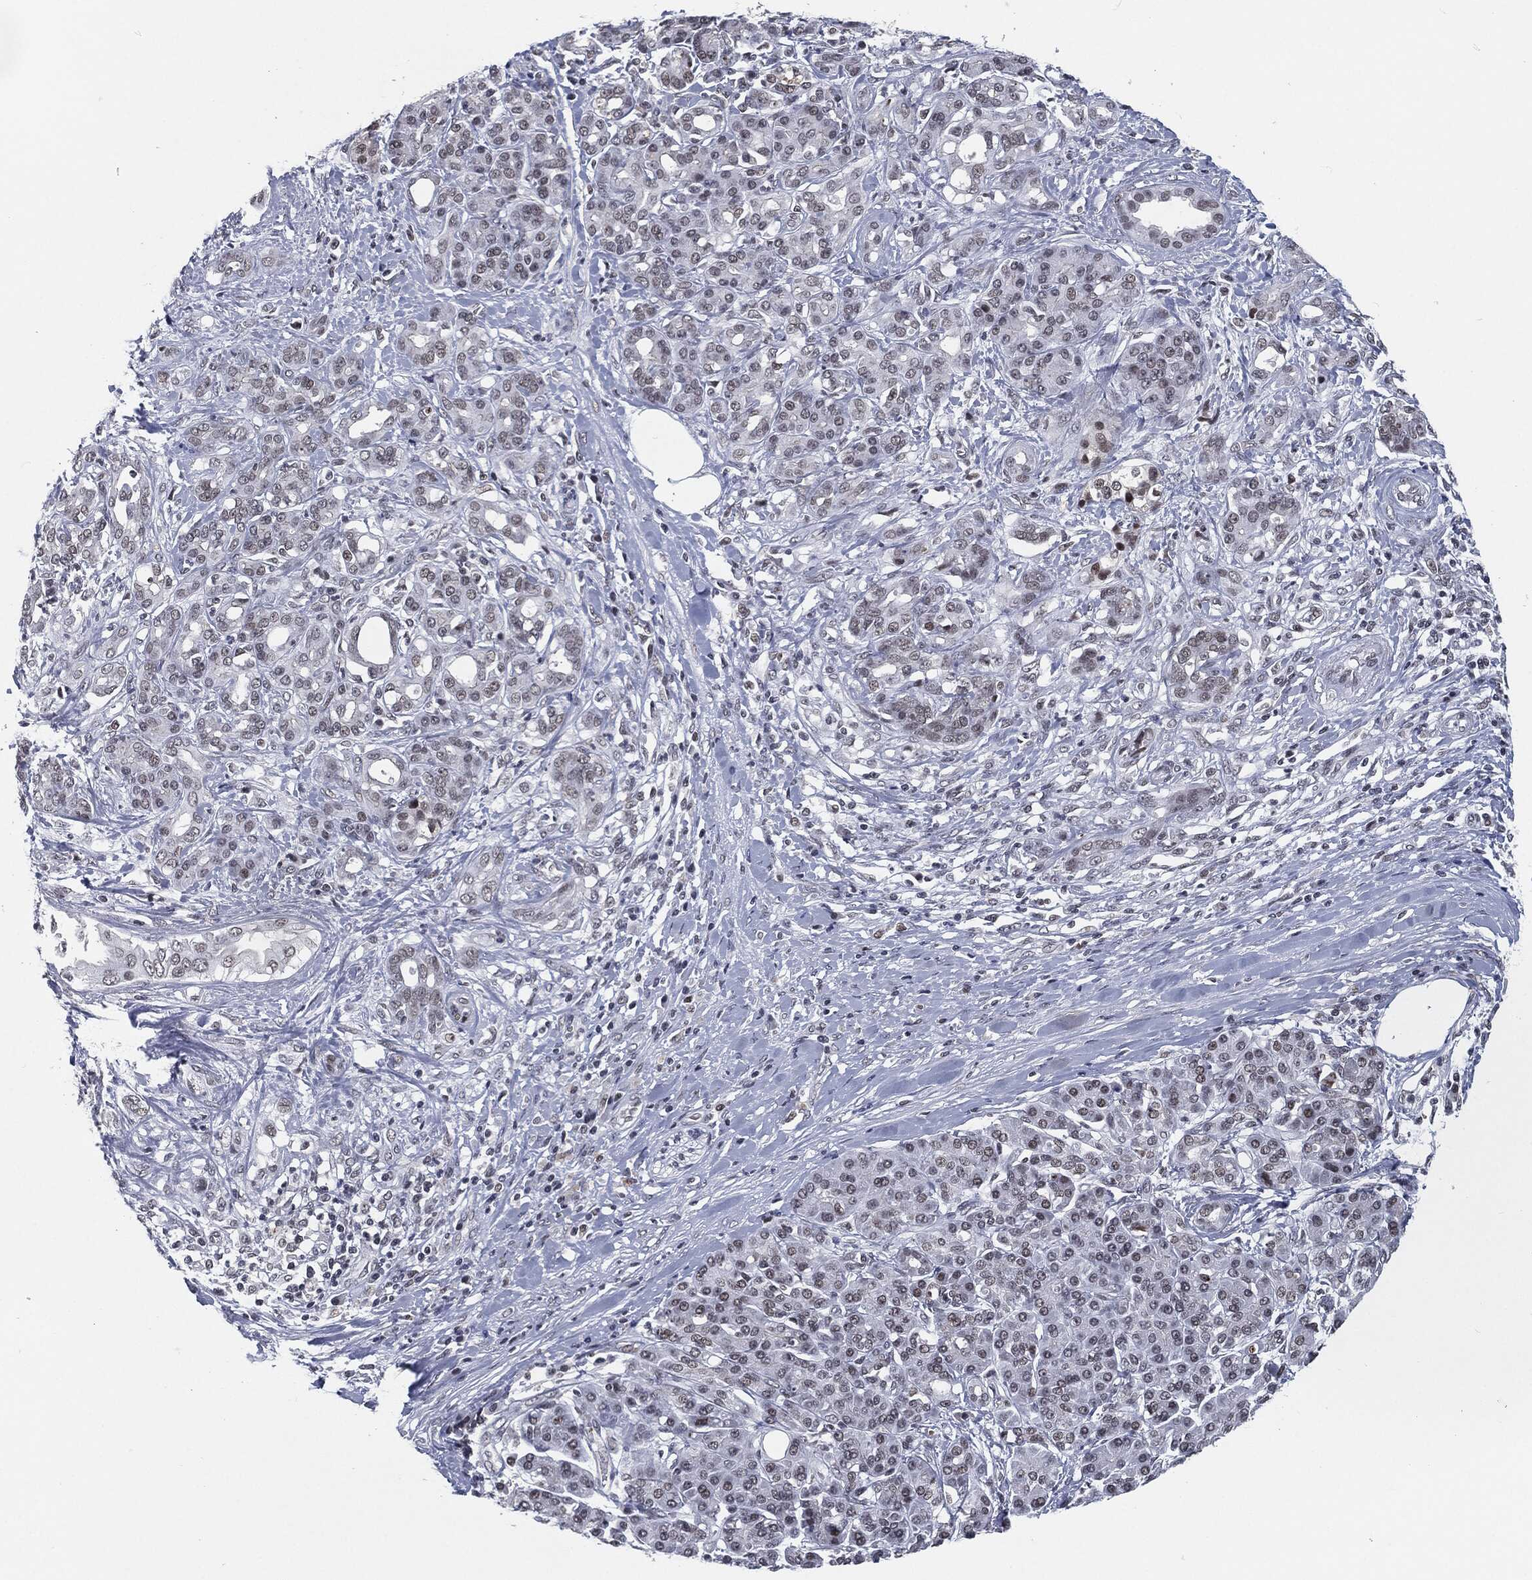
{"staining": {"intensity": "weak", "quantity": "<25%", "location": "nuclear"}, "tissue": "pancreatic cancer", "cell_type": "Tumor cells", "image_type": "cancer", "snomed": [{"axis": "morphology", "description": "Adenocarcinoma, NOS"}, {"axis": "topography", "description": "Pancreas"}], "caption": "Immunohistochemical staining of human adenocarcinoma (pancreatic) shows no significant positivity in tumor cells. (Stains: DAB (3,3'-diaminobenzidine) IHC with hematoxylin counter stain, Microscopy: brightfield microscopy at high magnification).", "gene": "ANXA1", "patient": {"sex": "female", "age": 56}}